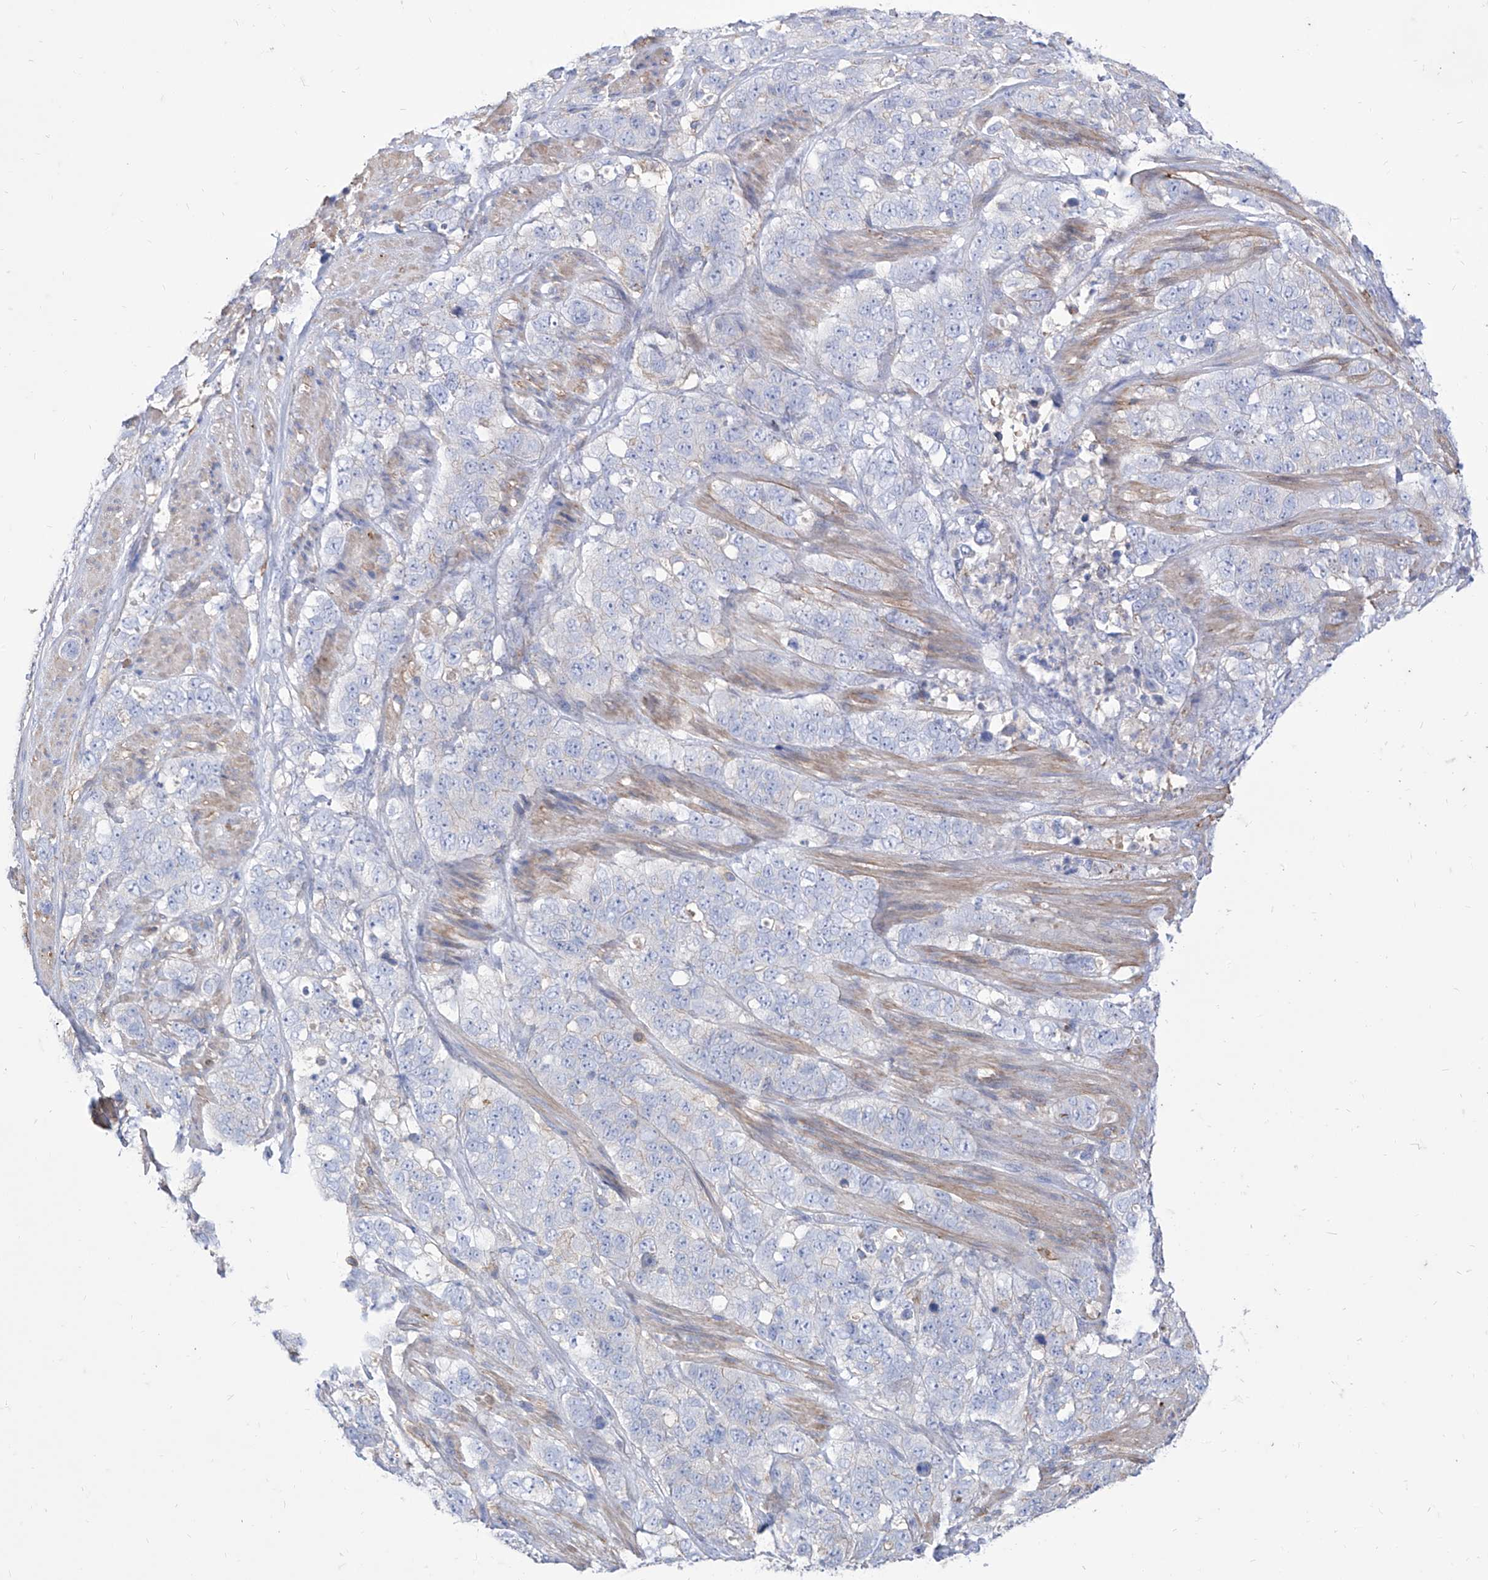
{"staining": {"intensity": "negative", "quantity": "none", "location": "none"}, "tissue": "stomach cancer", "cell_type": "Tumor cells", "image_type": "cancer", "snomed": [{"axis": "morphology", "description": "Adenocarcinoma, NOS"}, {"axis": "topography", "description": "Stomach"}], "caption": "An immunohistochemistry (IHC) image of adenocarcinoma (stomach) is shown. There is no staining in tumor cells of adenocarcinoma (stomach).", "gene": "C1orf74", "patient": {"sex": "male", "age": 48}}